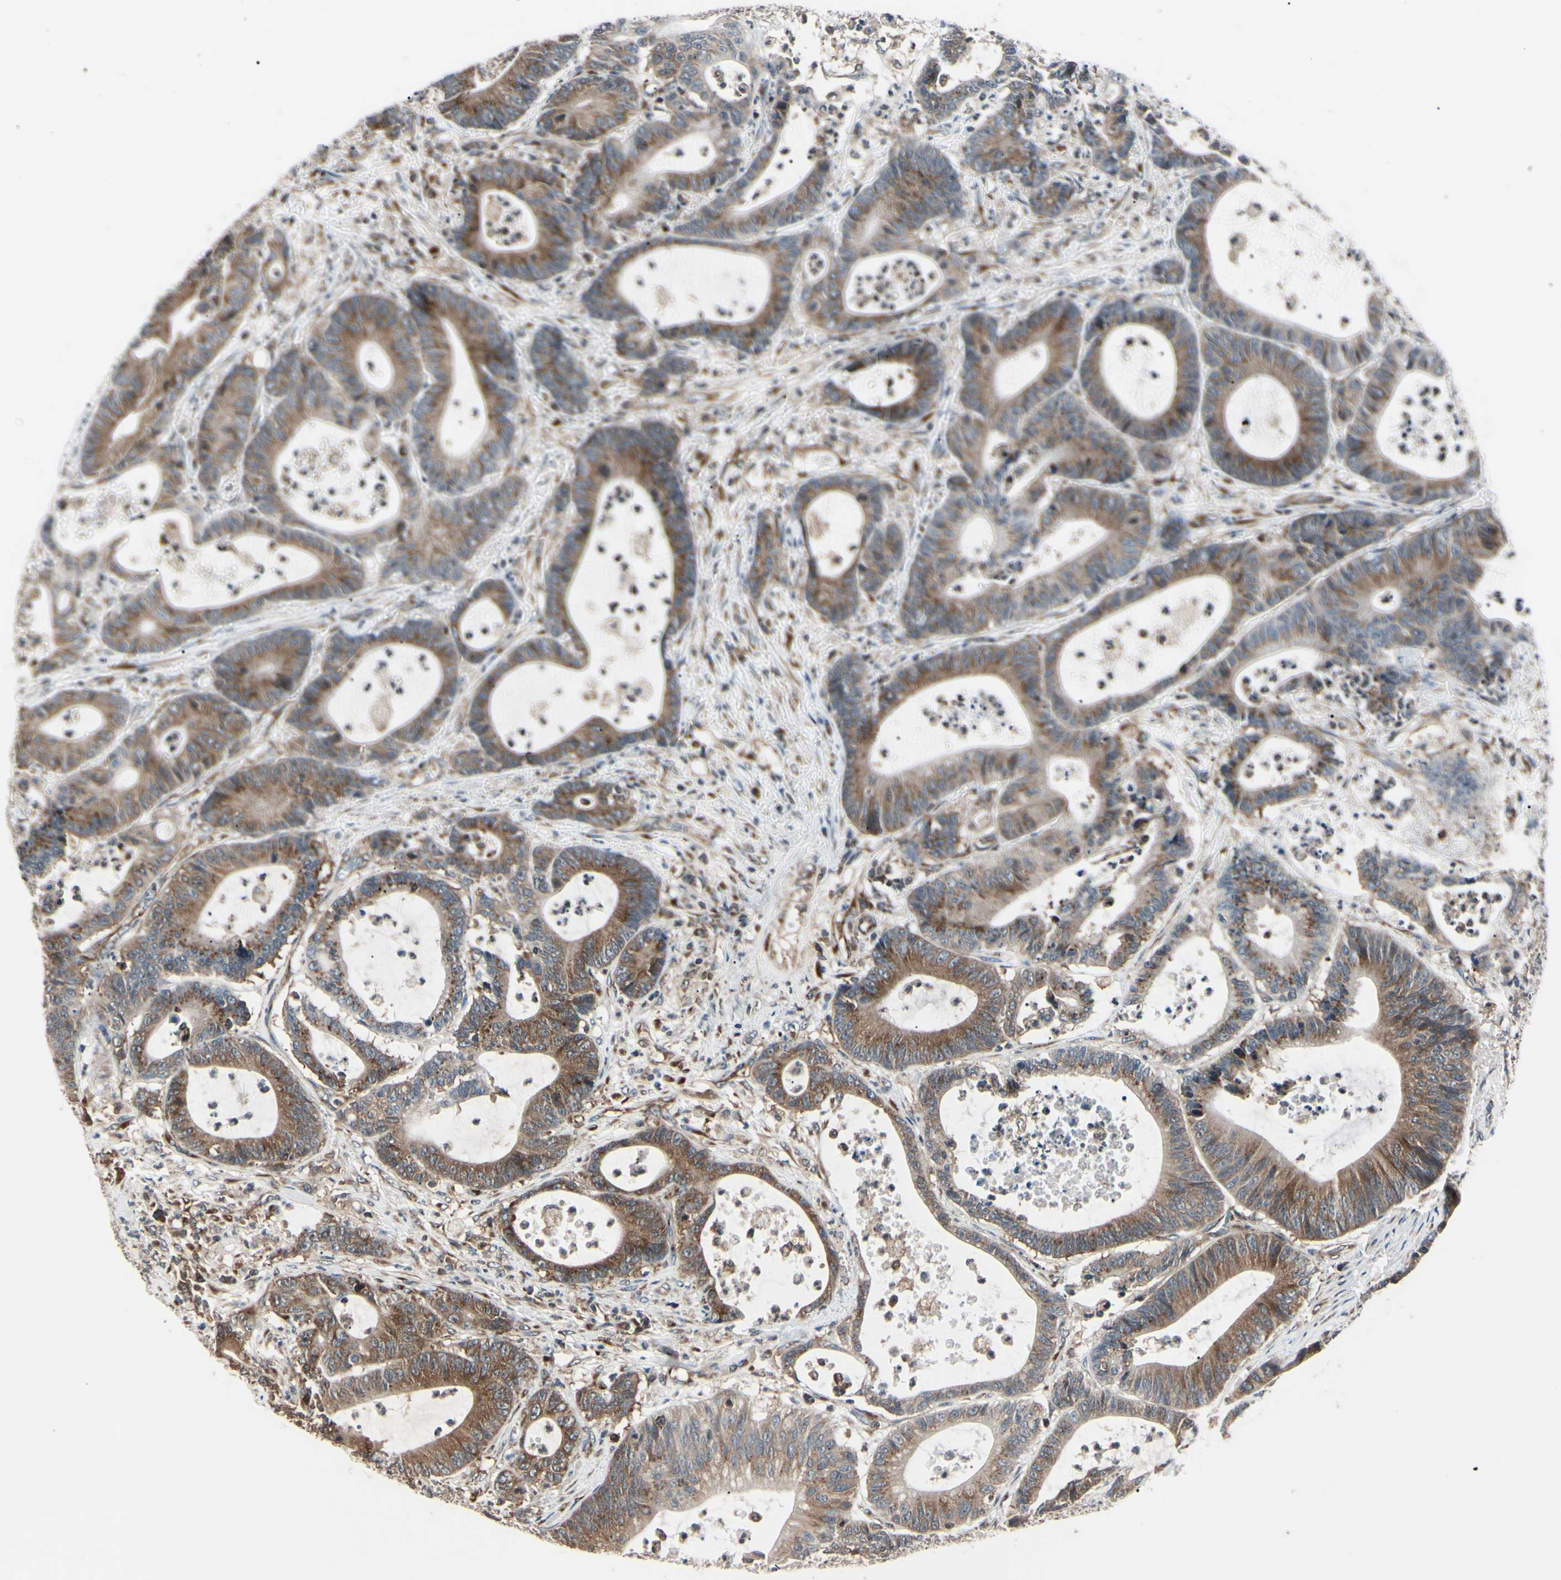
{"staining": {"intensity": "moderate", "quantity": ">75%", "location": "cytoplasmic/membranous"}, "tissue": "colorectal cancer", "cell_type": "Tumor cells", "image_type": "cancer", "snomed": [{"axis": "morphology", "description": "Adenocarcinoma, NOS"}, {"axis": "topography", "description": "Colon"}], "caption": "Adenocarcinoma (colorectal) was stained to show a protein in brown. There is medium levels of moderate cytoplasmic/membranous staining in about >75% of tumor cells.", "gene": "MAPRE1", "patient": {"sex": "female", "age": 84}}